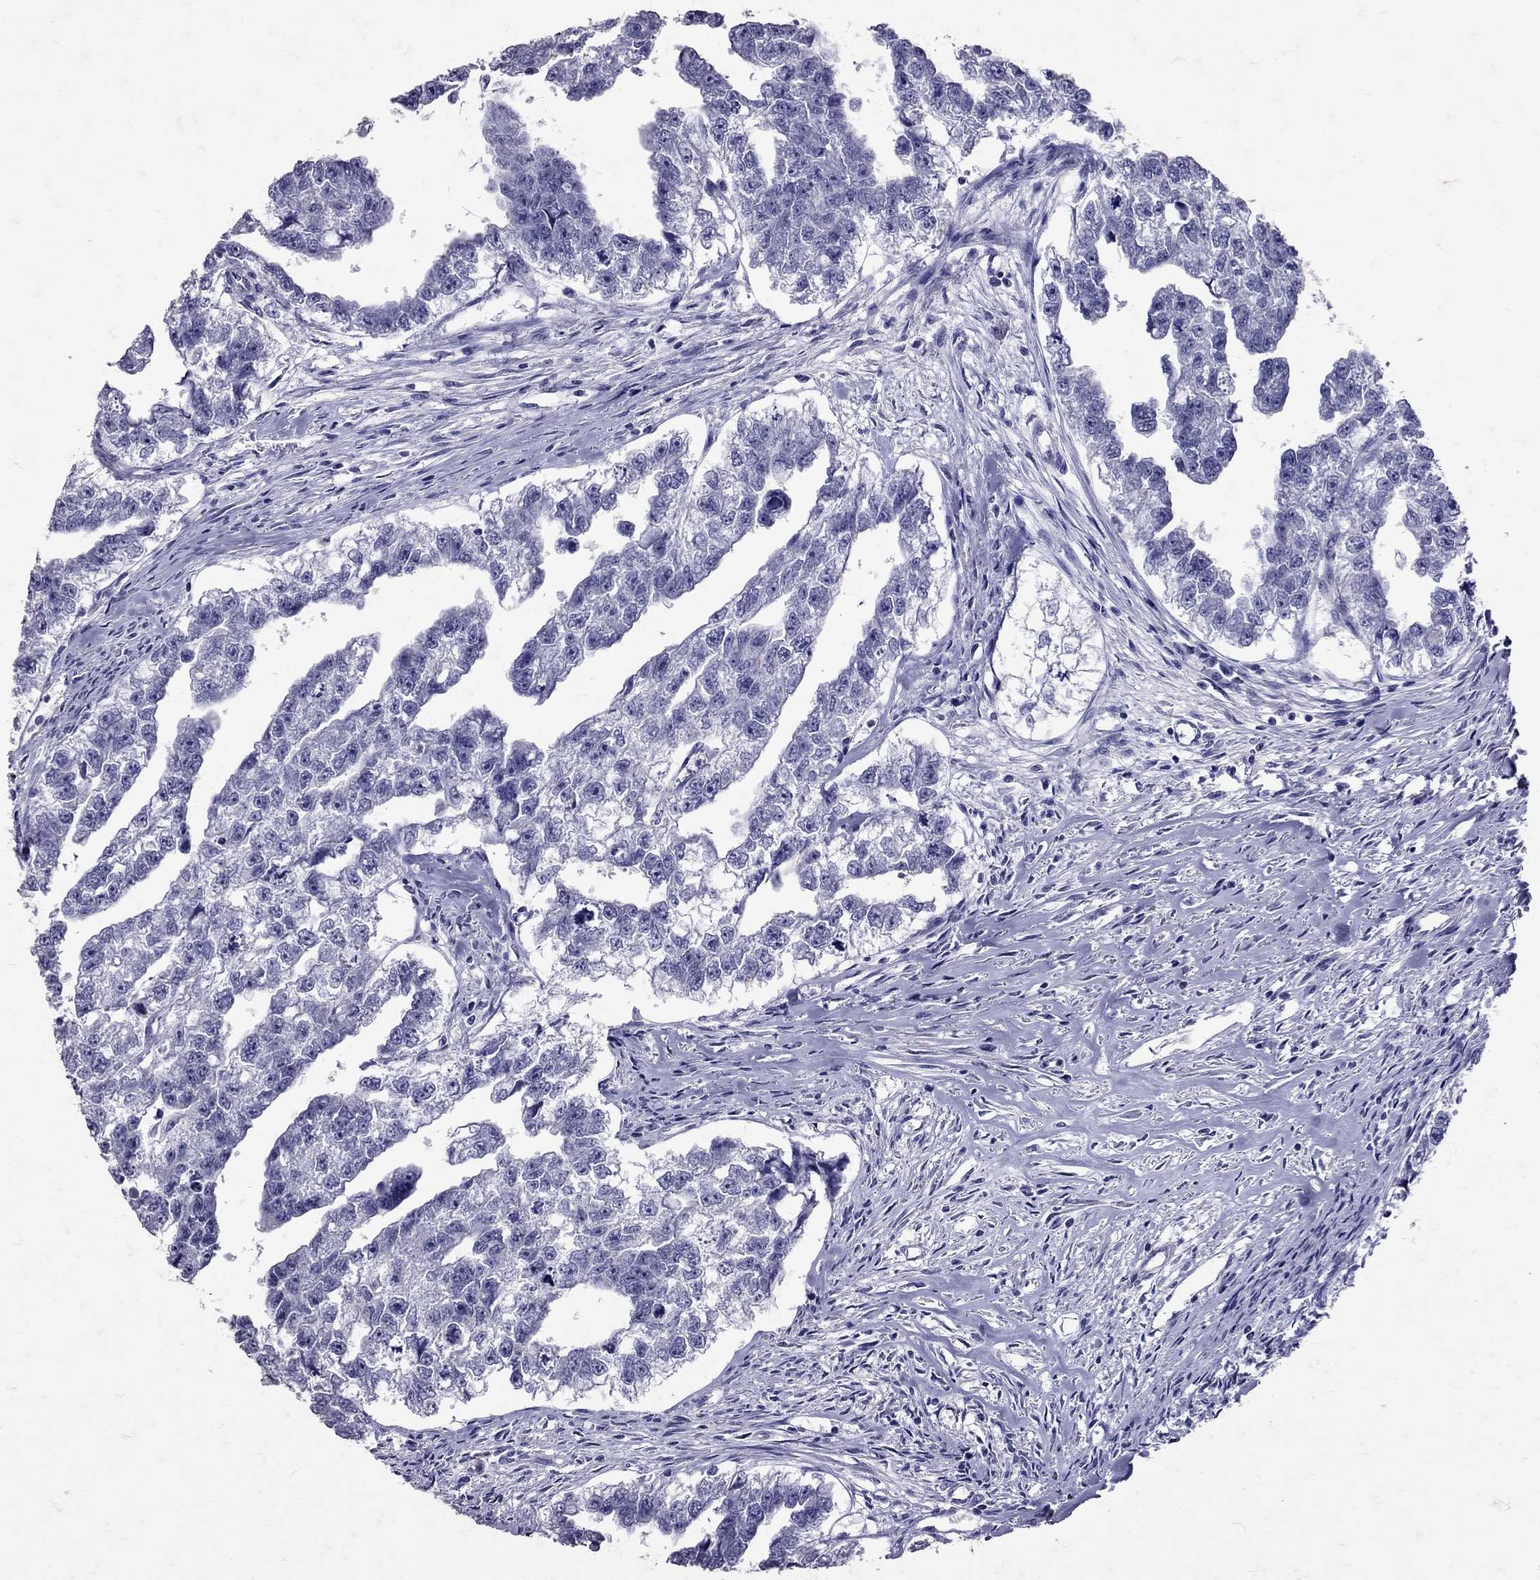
{"staining": {"intensity": "negative", "quantity": "none", "location": "none"}, "tissue": "testis cancer", "cell_type": "Tumor cells", "image_type": "cancer", "snomed": [{"axis": "morphology", "description": "Carcinoma, Embryonal, NOS"}, {"axis": "morphology", "description": "Teratoma, malignant, NOS"}, {"axis": "topography", "description": "Testis"}], "caption": "The image exhibits no staining of tumor cells in testis cancer (malignant teratoma).", "gene": "SST", "patient": {"sex": "male", "age": 44}}